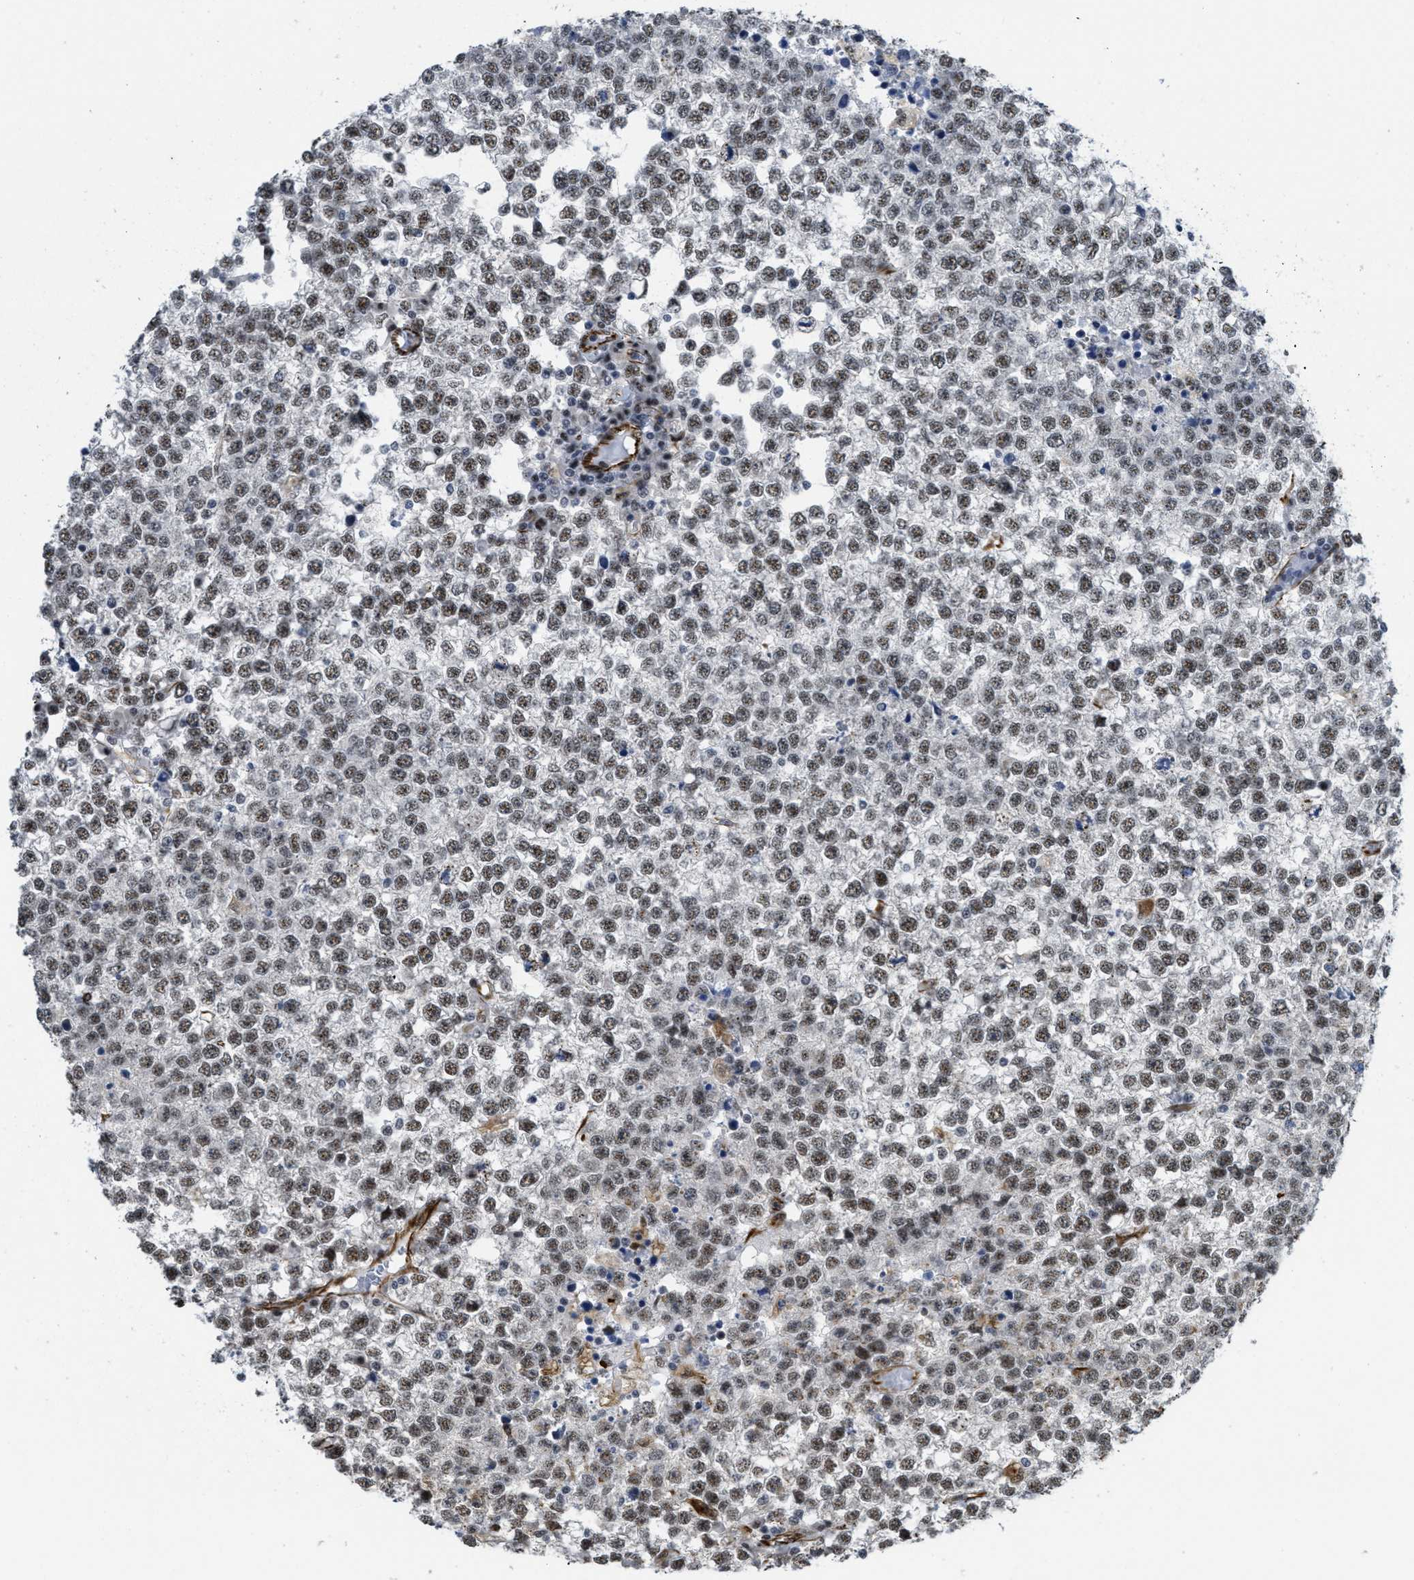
{"staining": {"intensity": "moderate", "quantity": ">75%", "location": "nuclear"}, "tissue": "testis cancer", "cell_type": "Tumor cells", "image_type": "cancer", "snomed": [{"axis": "morphology", "description": "Seminoma, NOS"}, {"axis": "topography", "description": "Testis"}], "caption": "Immunohistochemical staining of testis seminoma demonstrates medium levels of moderate nuclear expression in approximately >75% of tumor cells. The staining was performed using DAB (3,3'-diaminobenzidine) to visualize the protein expression in brown, while the nuclei were stained in blue with hematoxylin (Magnification: 20x).", "gene": "LRRC8B", "patient": {"sex": "male", "age": 65}}